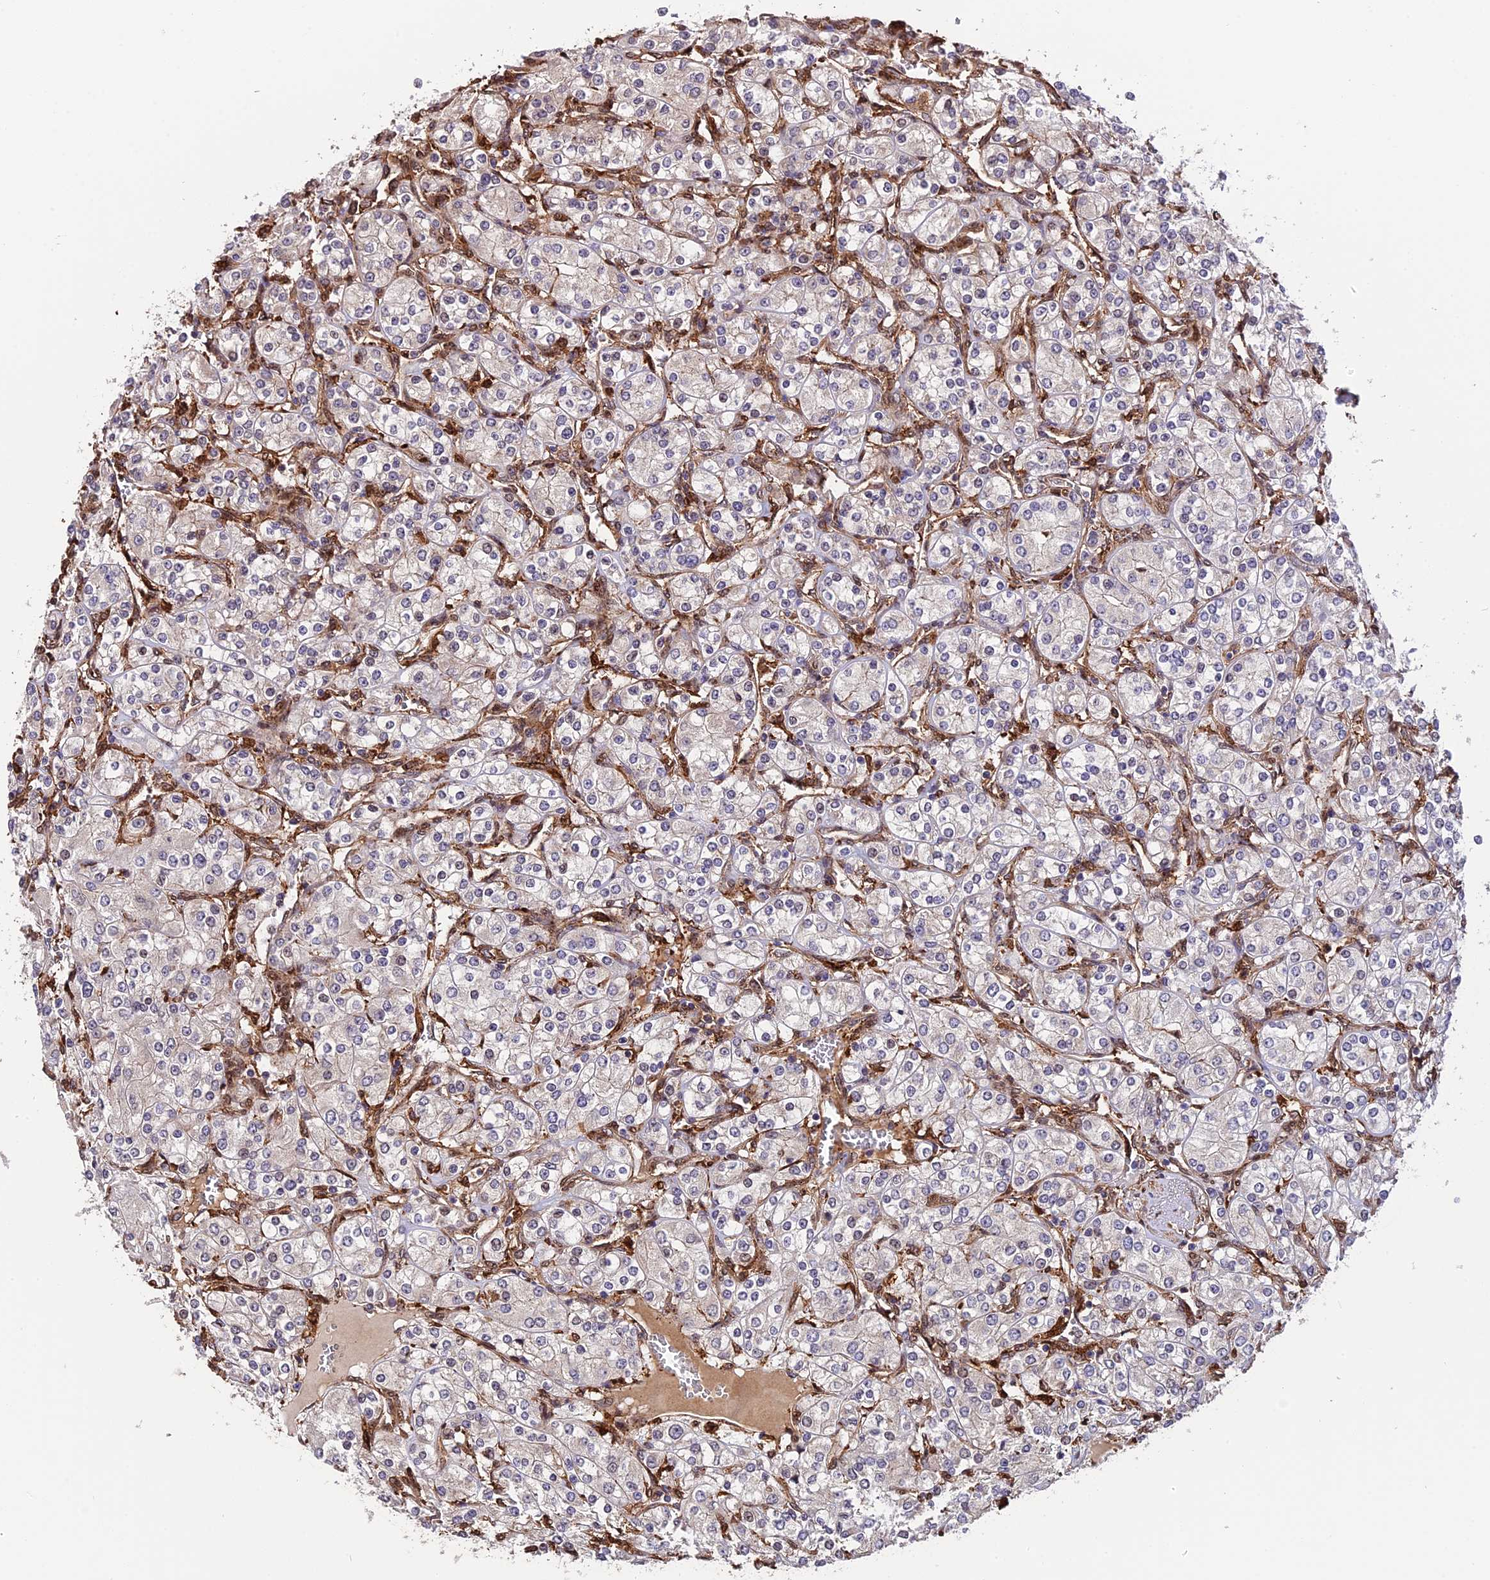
{"staining": {"intensity": "negative", "quantity": "none", "location": "none"}, "tissue": "renal cancer", "cell_type": "Tumor cells", "image_type": "cancer", "snomed": [{"axis": "morphology", "description": "Adenocarcinoma, NOS"}, {"axis": "topography", "description": "Kidney"}], "caption": "Protein analysis of renal cancer reveals no significant positivity in tumor cells.", "gene": "HERPUD1", "patient": {"sex": "male", "age": 77}}